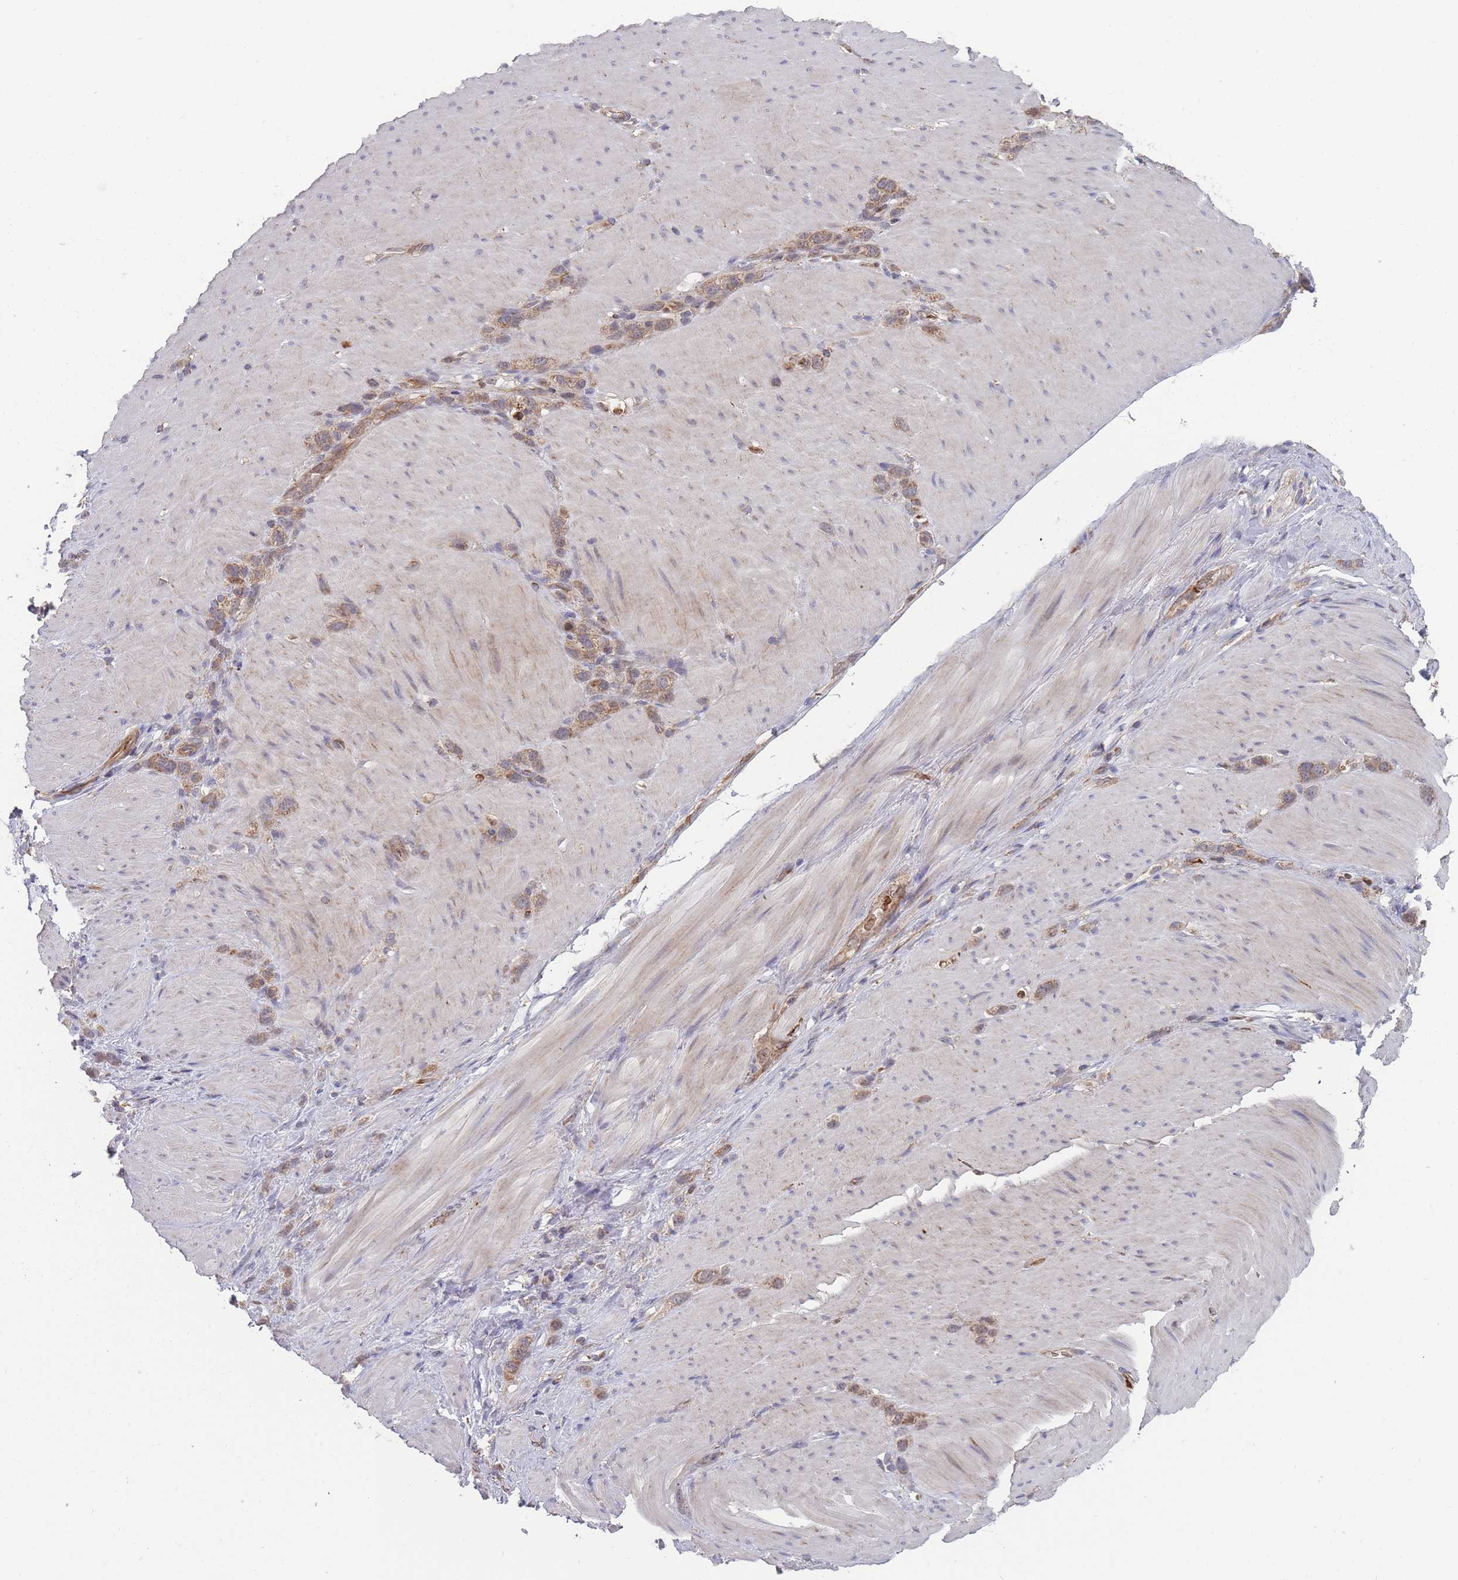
{"staining": {"intensity": "moderate", "quantity": ">75%", "location": "cytoplasmic/membranous"}, "tissue": "stomach cancer", "cell_type": "Tumor cells", "image_type": "cancer", "snomed": [{"axis": "morphology", "description": "Adenocarcinoma, NOS"}, {"axis": "topography", "description": "Stomach"}], "caption": "Immunohistochemical staining of stomach adenocarcinoma reveals medium levels of moderate cytoplasmic/membranous staining in about >75% of tumor cells.", "gene": "SLC35B4", "patient": {"sex": "female", "age": 65}}